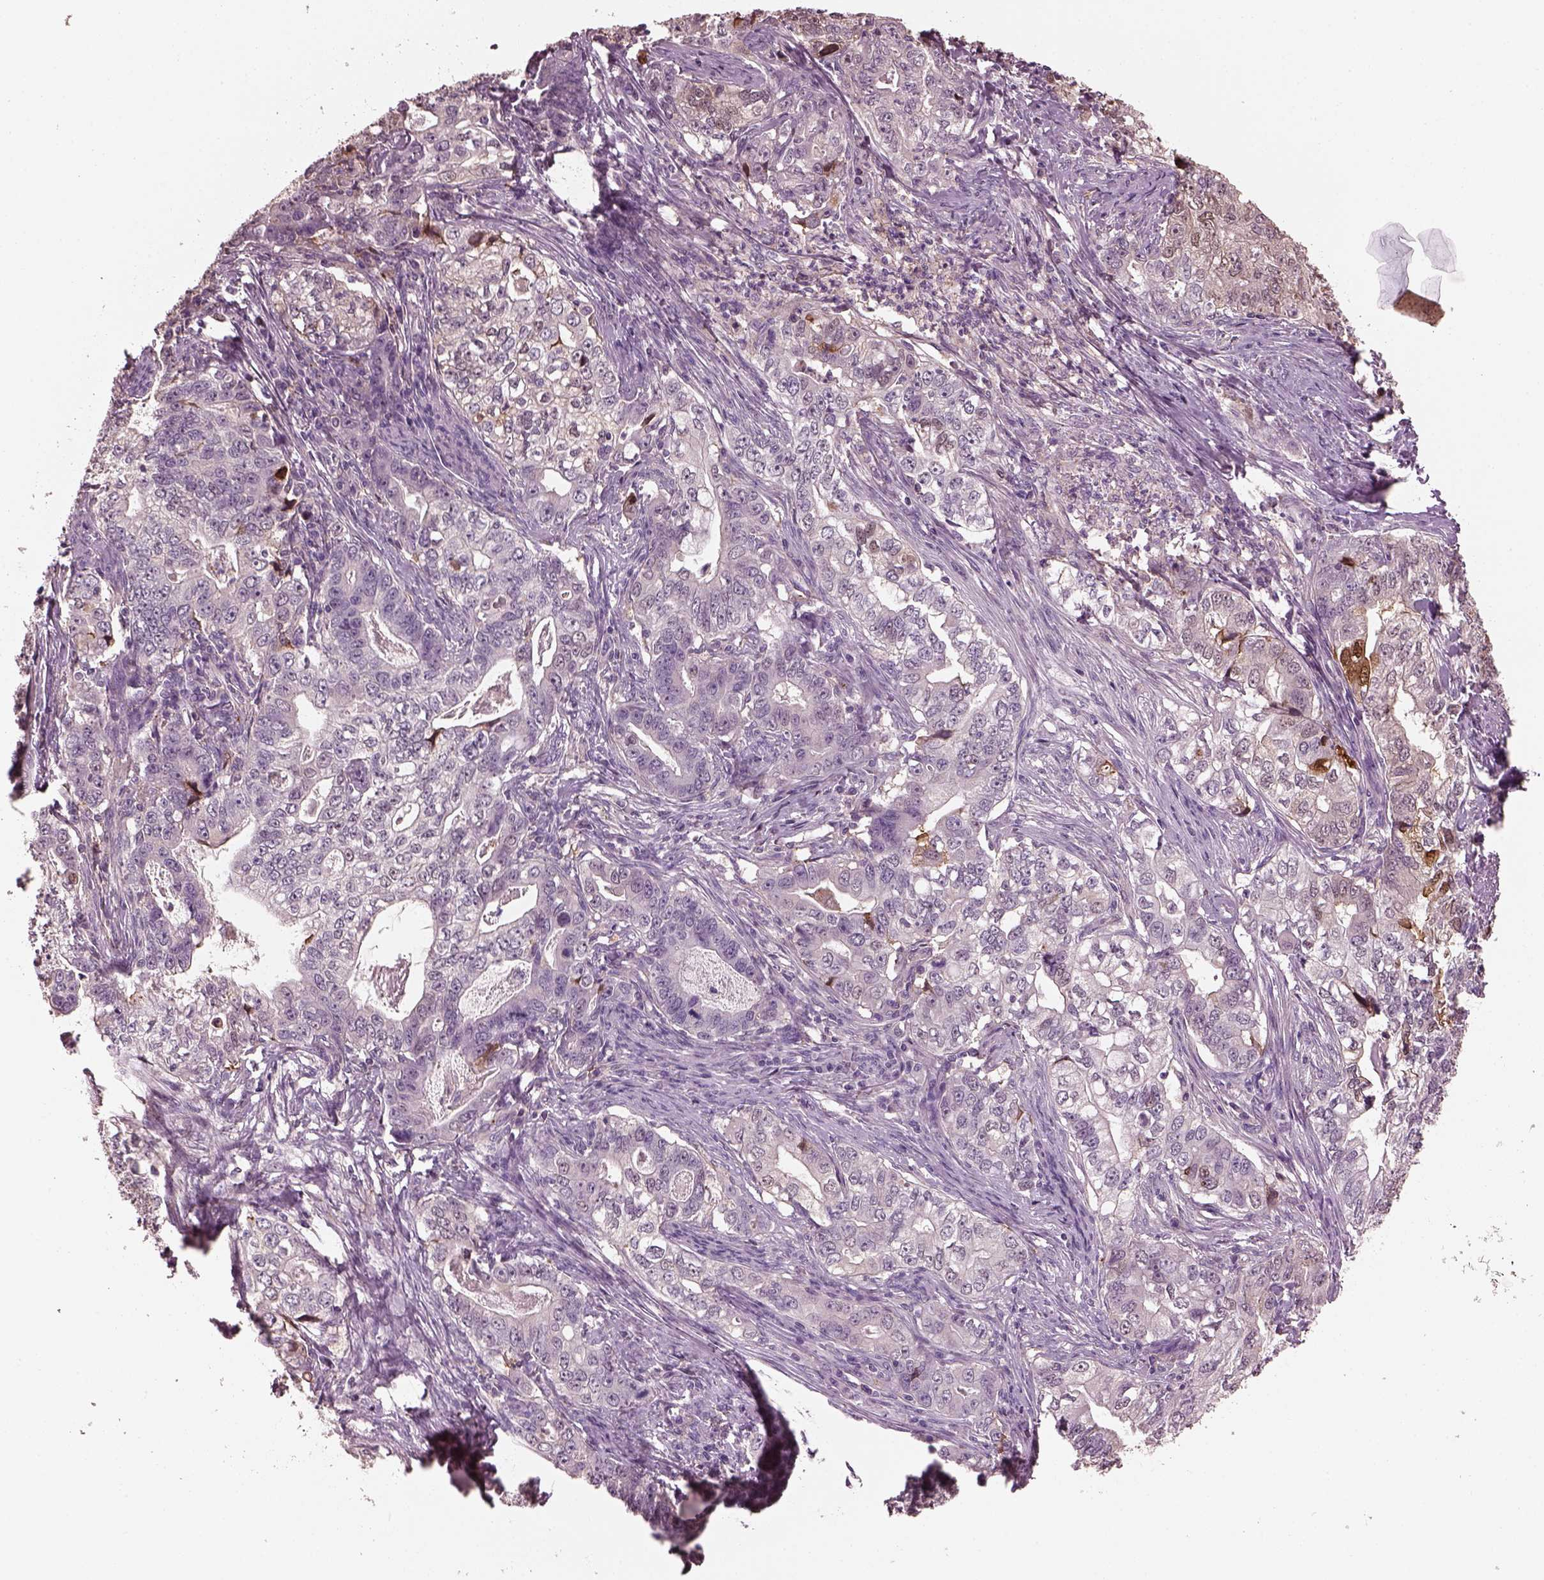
{"staining": {"intensity": "negative", "quantity": "none", "location": "none"}, "tissue": "stomach cancer", "cell_type": "Tumor cells", "image_type": "cancer", "snomed": [{"axis": "morphology", "description": "Adenocarcinoma, NOS"}, {"axis": "topography", "description": "Stomach, lower"}], "caption": "There is no significant staining in tumor cells of adenocarcinoma (stomach).", "gene": "SRI", "patient": {"sex": "female", "age": 72}}